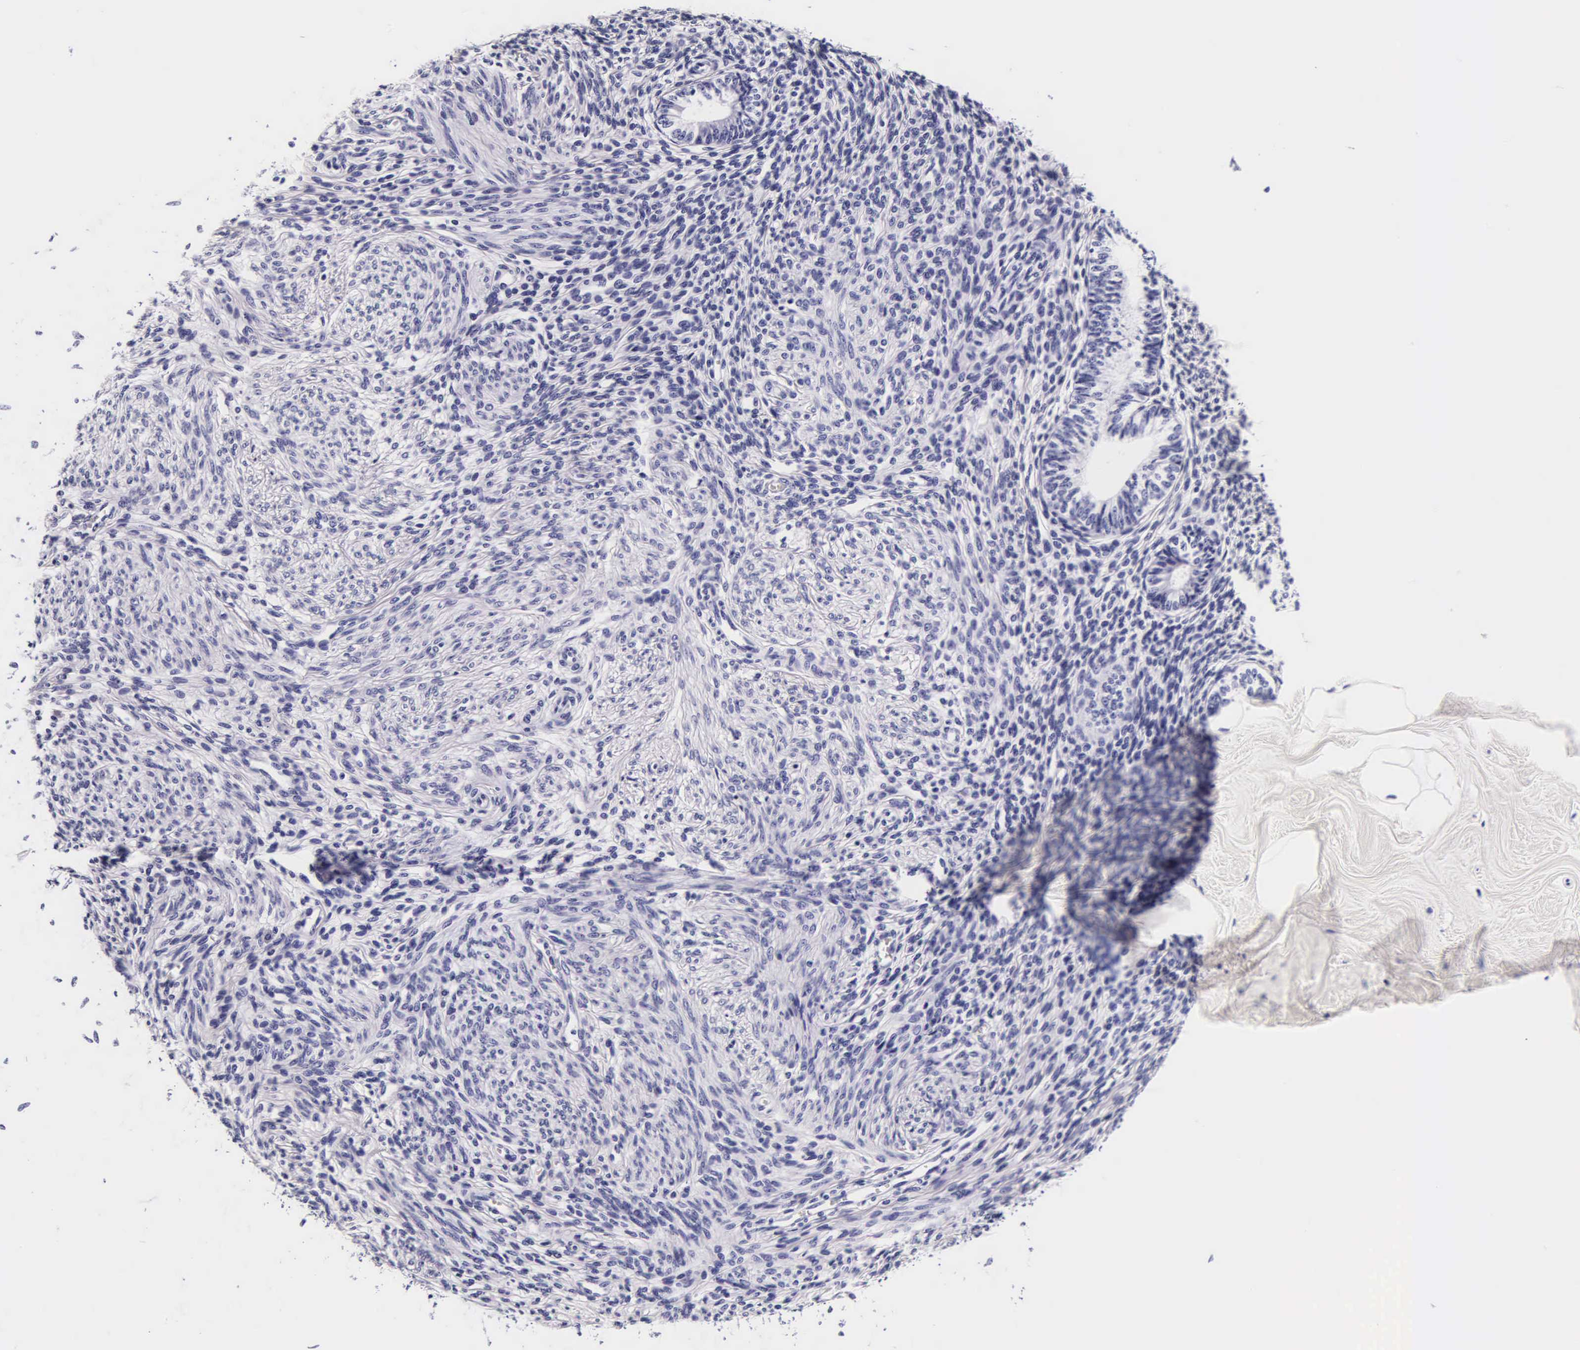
{"staining": {"intensity": "negative", "quantity": "none", "location": "none"}, "tissue": "endometrium", "cell_type": "Cells in endometrial stroma", "image_type": "normal", "snomed": [{"axis": "morphology", "description": "Normal tissue, NOS"}, {"axis": "topography", "description": "Endometrium"}], "caption": "This is an immunohistochemistry histopathology image of unremarkable human endometrium. There is no positivity in cells in endometrial stroma.", "gene": "DGCR2", "patient": {"sex": "female", "age": 82}}